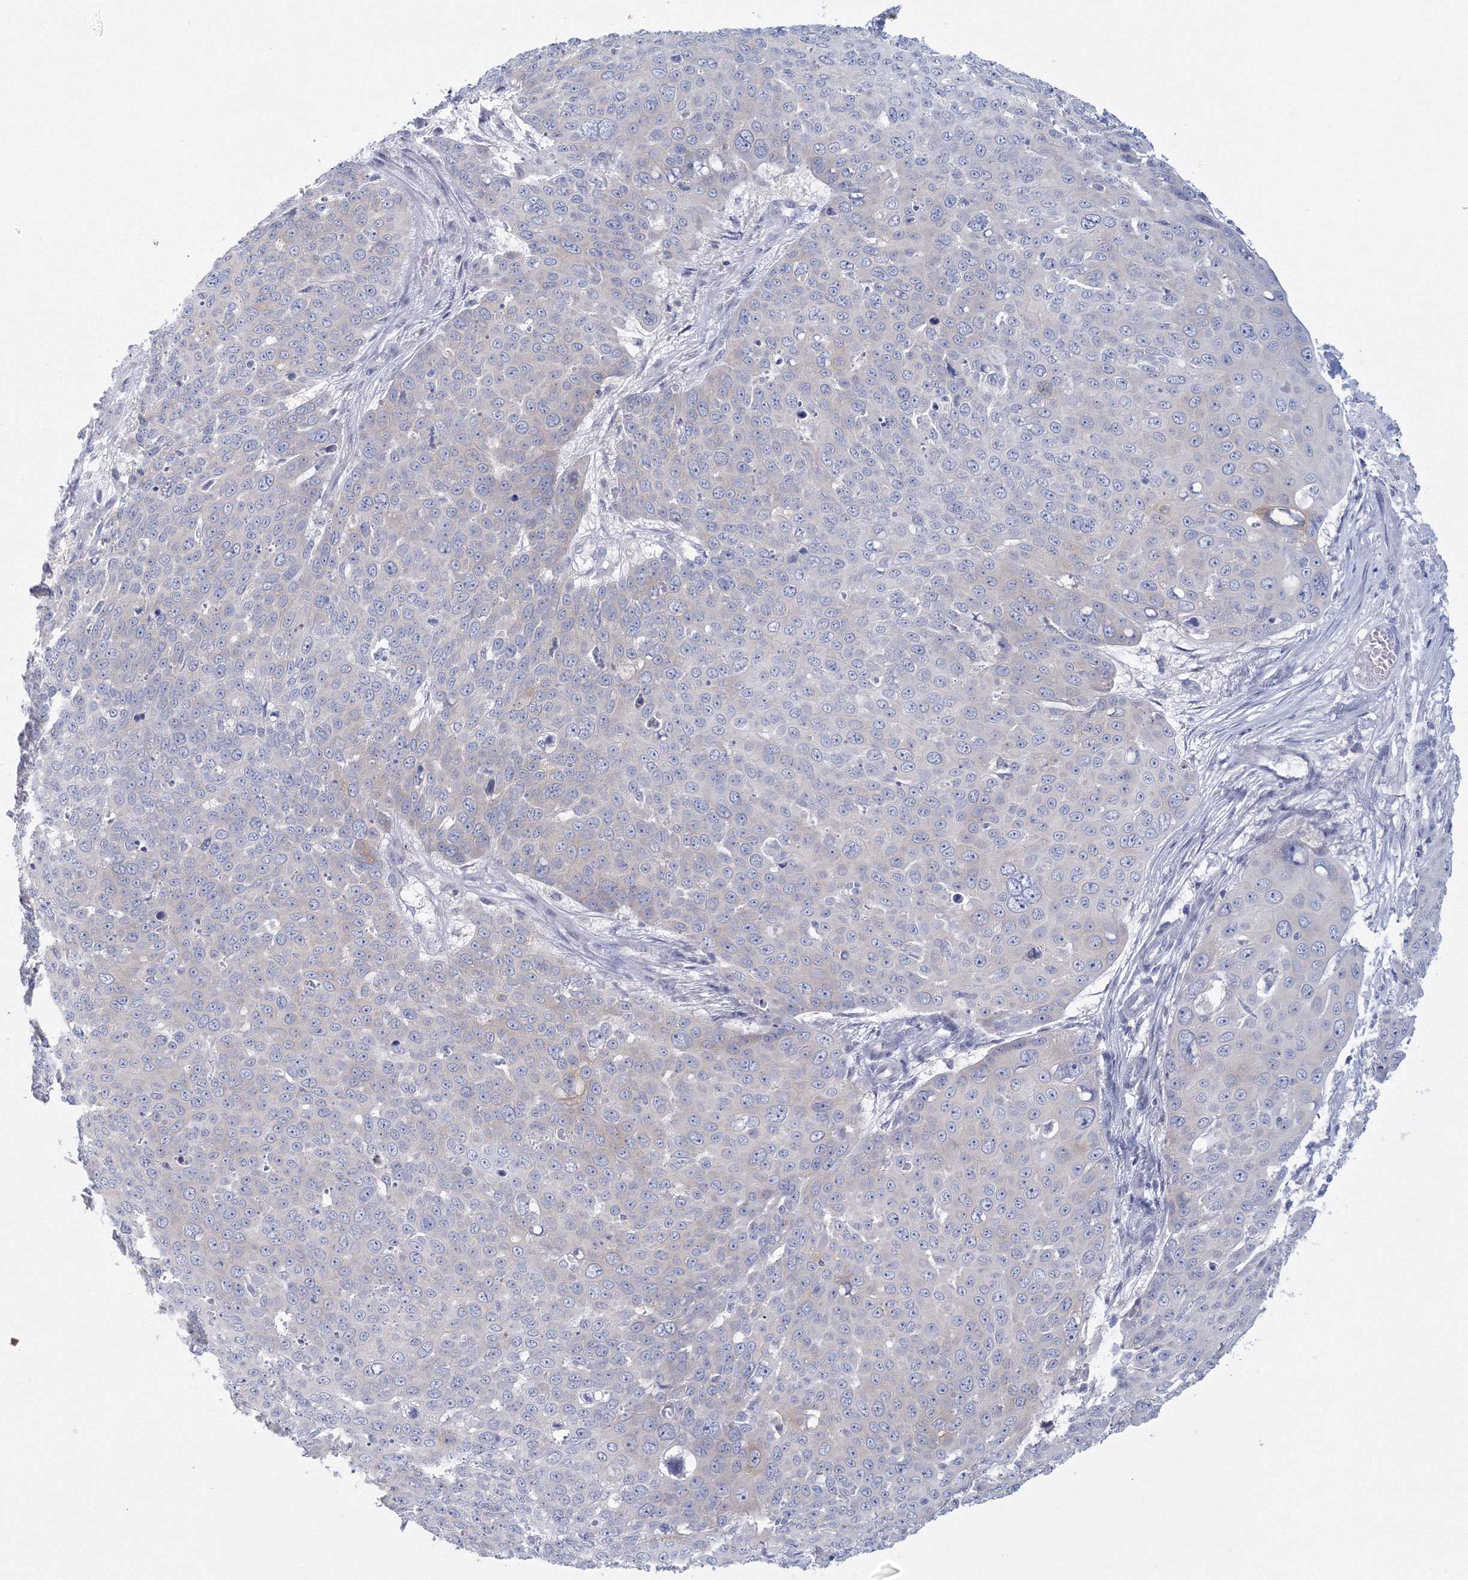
{"staining": {"intensity": "negative", "quantity": "none", "location": "none"}, "tissue": "skin cancer", "cell_type": "Tumor cells", "image_type": "cancer", "snomed": [{"axis": "morphology", "description": "Squamous cell carcinoma, NOS"}, {"axis": "topography", "description": "Skin"}], "caption": "This is a micrograph of IHC staining of squamous cell carcinoma (skin), which shows no expression in tumor cells. (Brightfield microscopy of DAB (3,3'-diaminobenzidine) immunohistochemistry (IHC) at high magnification).", "gene": "TACC2", "patient": {"sex": "male", "age": 71}}